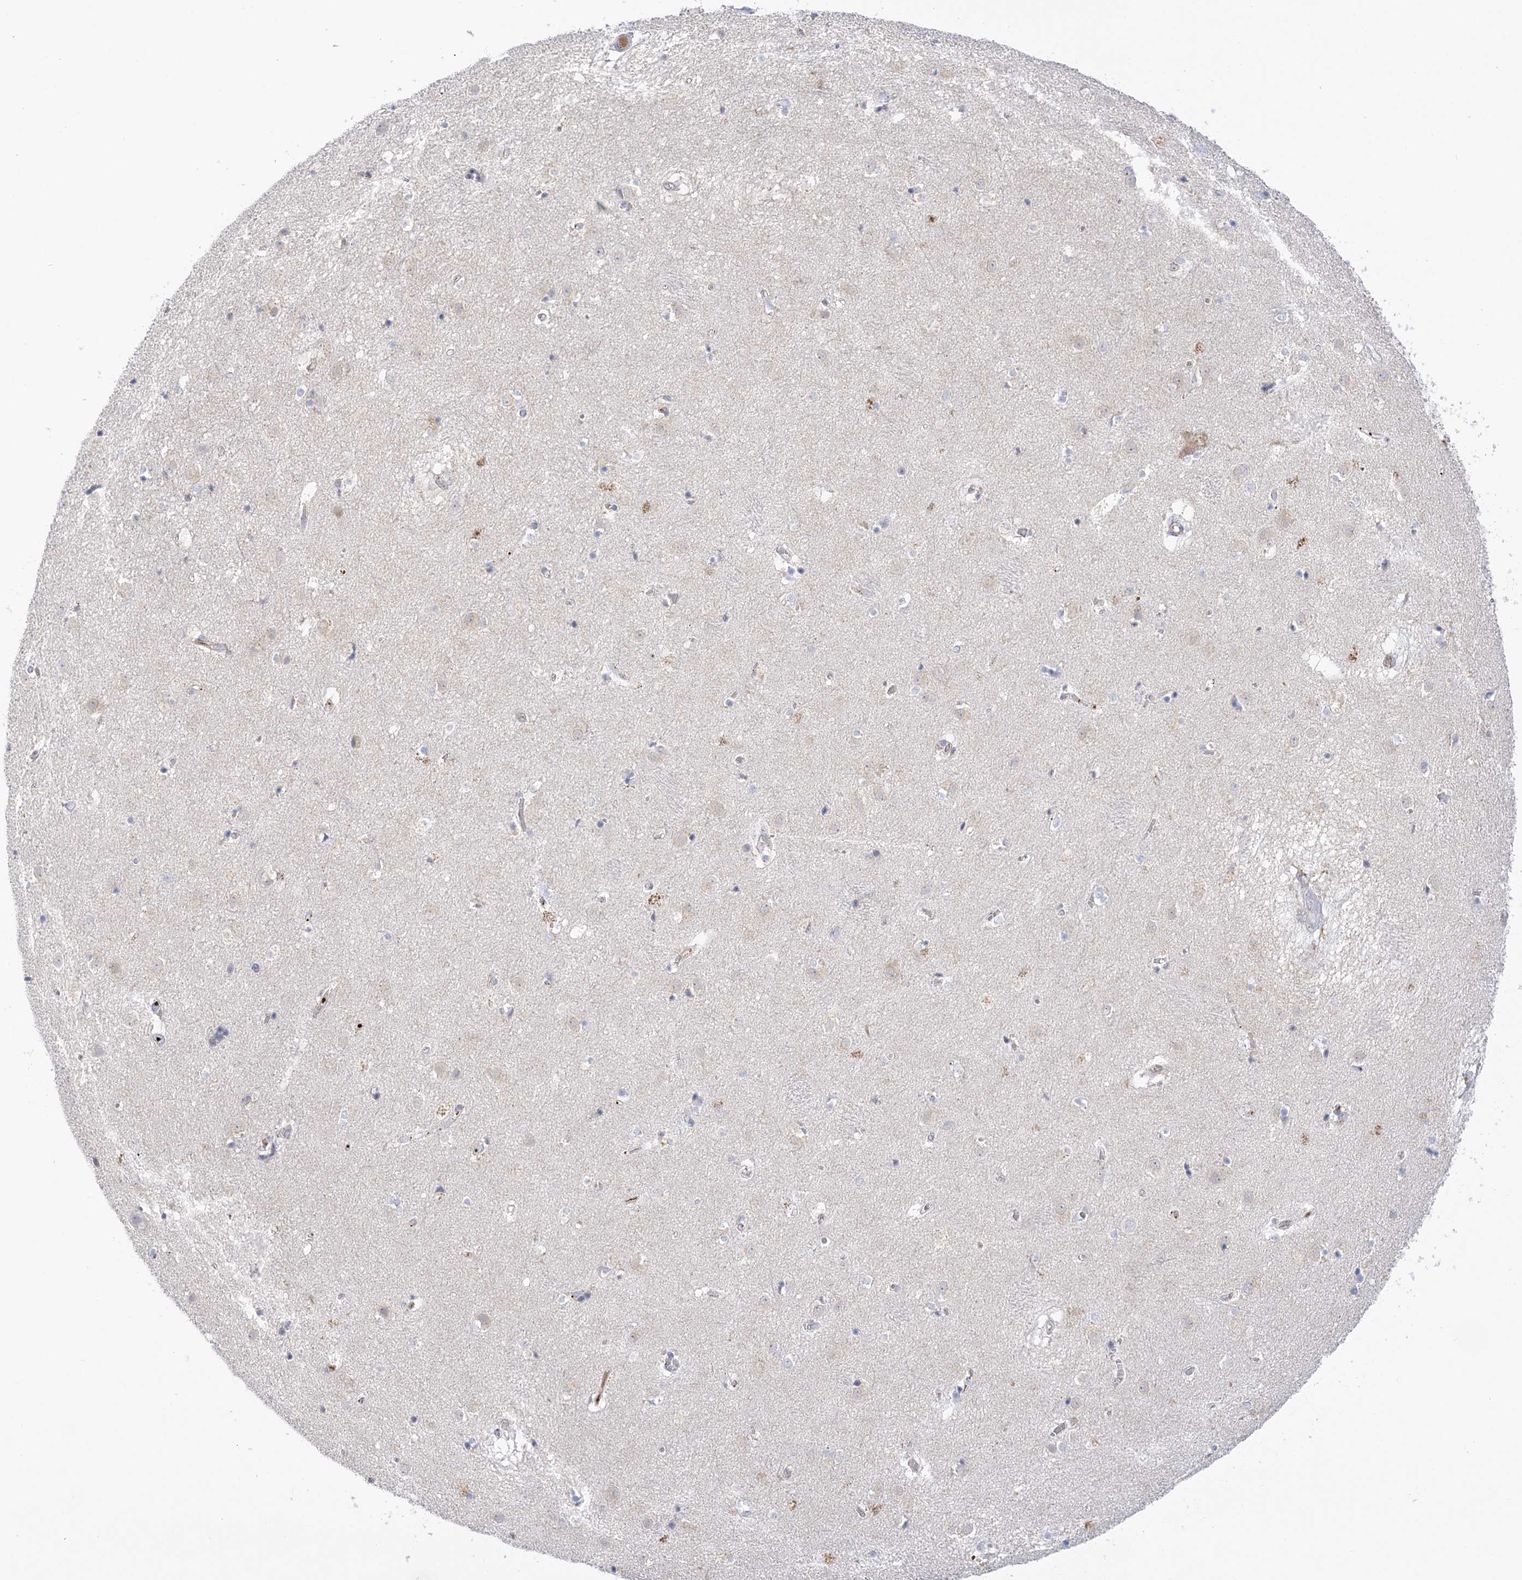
{"staining": {"intensity": "weak", "quantity": "<25%", "location": "cytoplasmic/membranous"}, "tissue": "caudate", "cell_type": "Glial cells", "image_type": "normal", "snomed": [{"axis": "morphology", "description": "Normal tissue, NOS"}, {"axis": "topography", "description": "Lateral ventricle wall"}], "caption": "Immunohistochemistry histopathology image of benign caudate: caudate stained with DAB (3,3'-diaminobenzidine) shows no significant protein staining in glial cells.", "gene": "SEMA3D", "patient": {"sex": "male", "age": 70}}